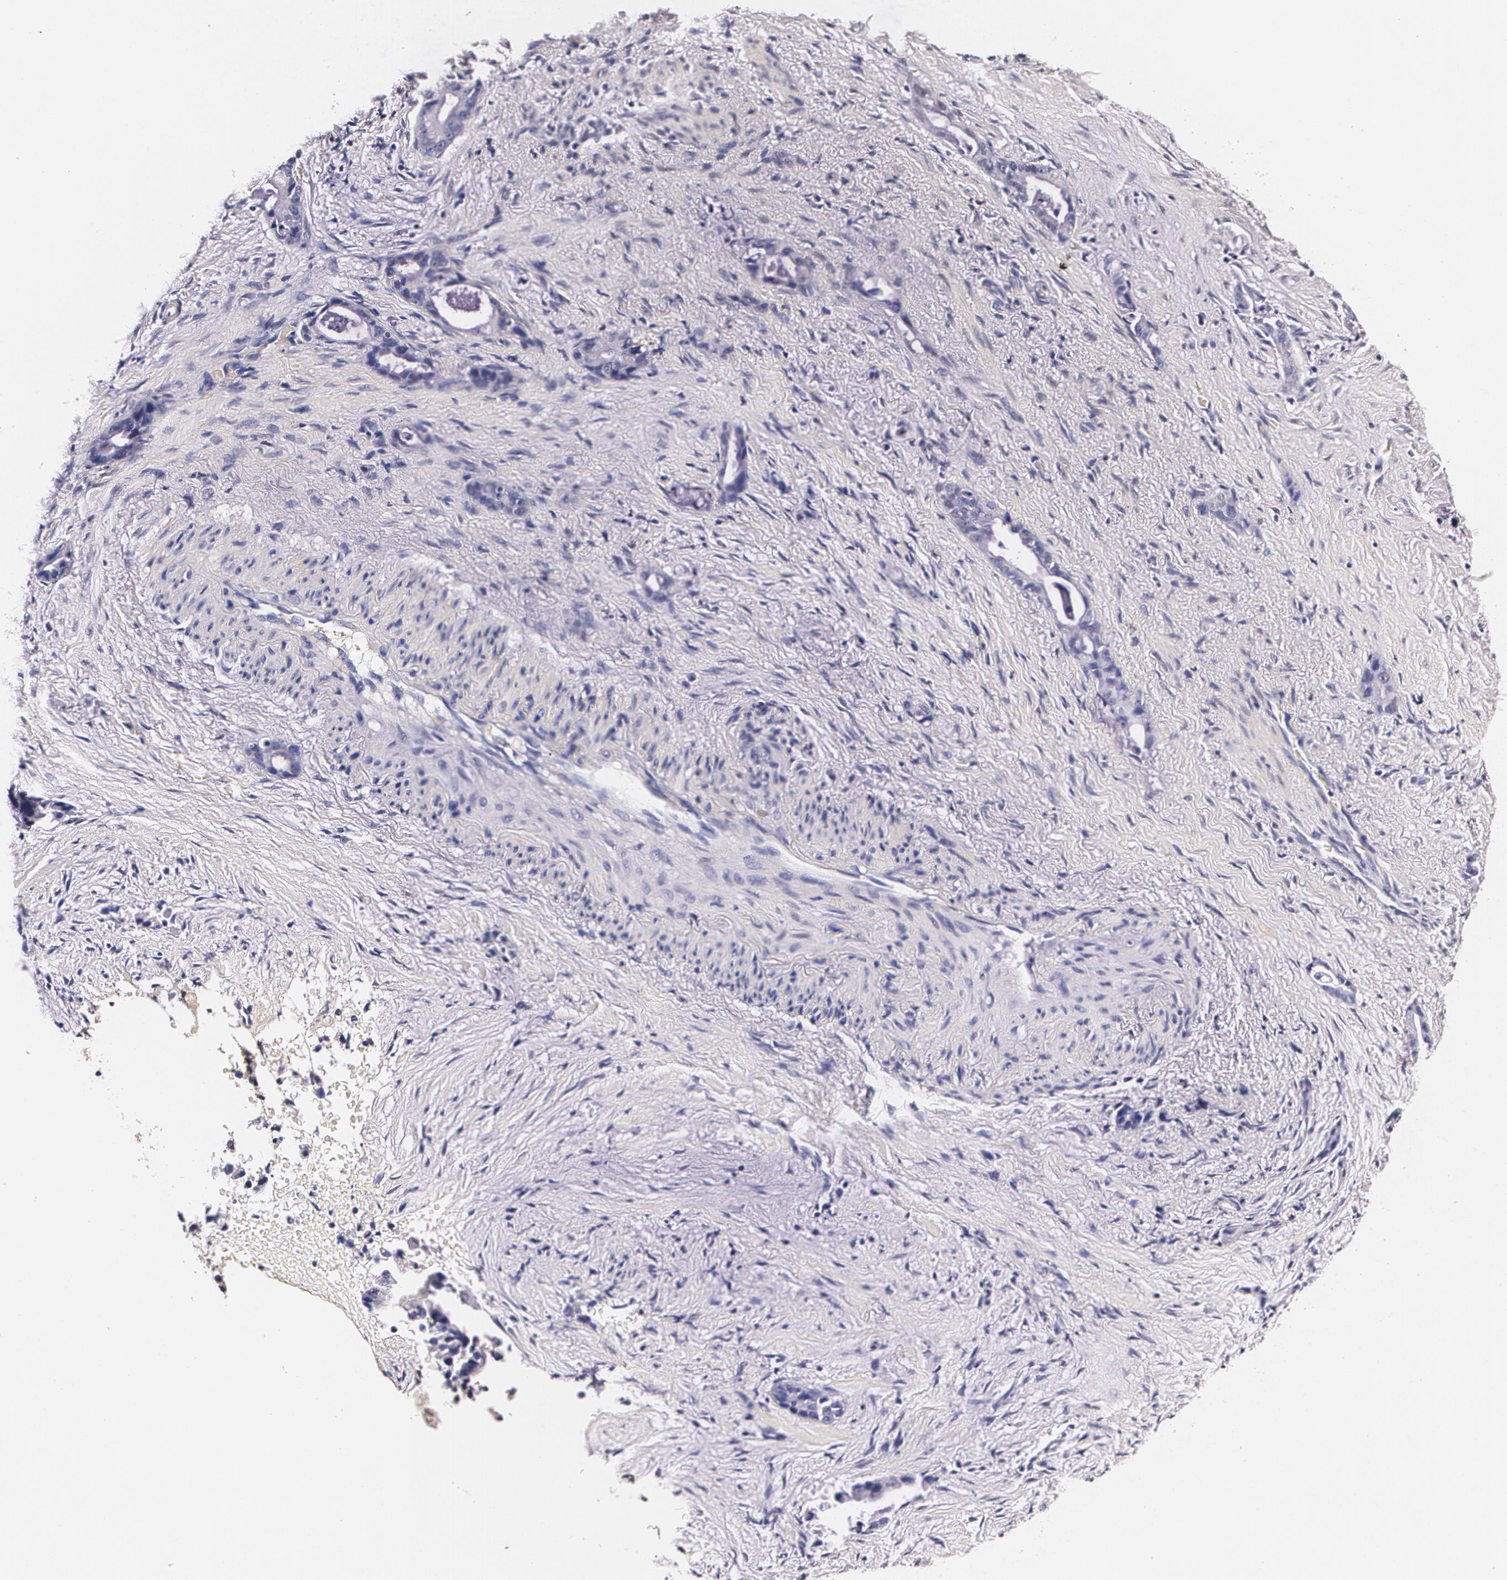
{"staining": {"intensity": "negative", "quantity": "none", "location": "none"}, "tissue": "liver cancer", "cell_type": "Tumor cells", "image_type": "cancer", "snomed": [{"axis": "morphology", "description": "Cholangiocarcinoma"}, {"axis": "topography", "description": "Liver"}], "caption": "A photomicrograph of human liver cancer (cholangiocarcinoma) is negative for staining in tumor cells. The staining was performed using DAB to visualize the protein expression in brown, while the nuclei were stained in blue with hematoxylin (Magnification: 20x).", "gene": "TTR", "patient": {"sex": "female", "age": 55}}